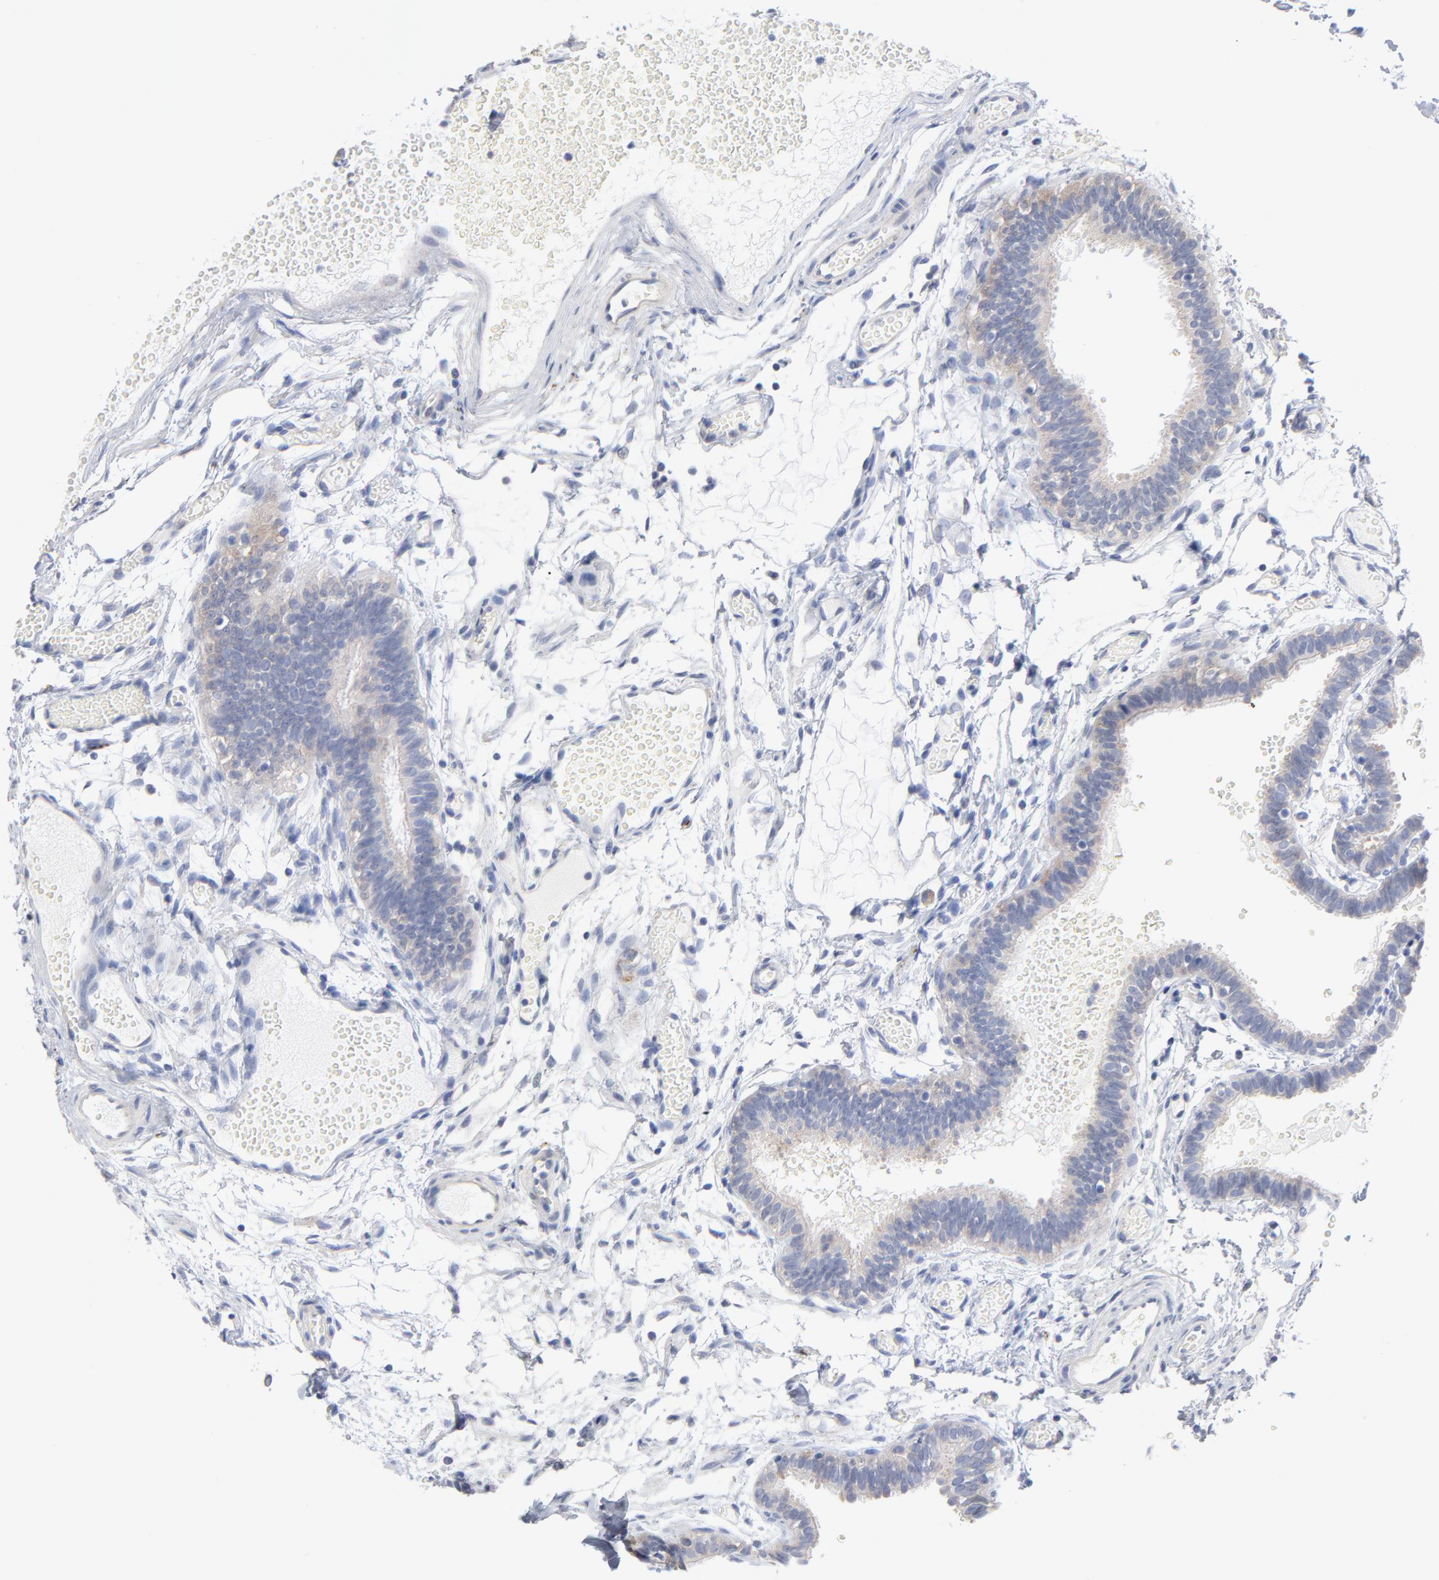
{"staining": {"intensity": "weak", "quantity": ">75%", "location": "cytoplasmic/membranous"}, "tissue": "fallopian tube", "cell_type": "Glandular cells", "image_type": "normal", "snomed": [{"axis": "morphology", "description": "Normal tissue, NOS"}, {"axis": "topography", "description": "Fallopian tube"}], "caption": "A high-resolution histopathology image shows immunohistochemistry staining of normal fallopian tube, which exhibits weak cytoplasmic/membranous positivity in about >75% of glandular cells. Nuclei are stained in blue.", "gene": "CPE", "patient": {"sex": "female", "age": 29}}